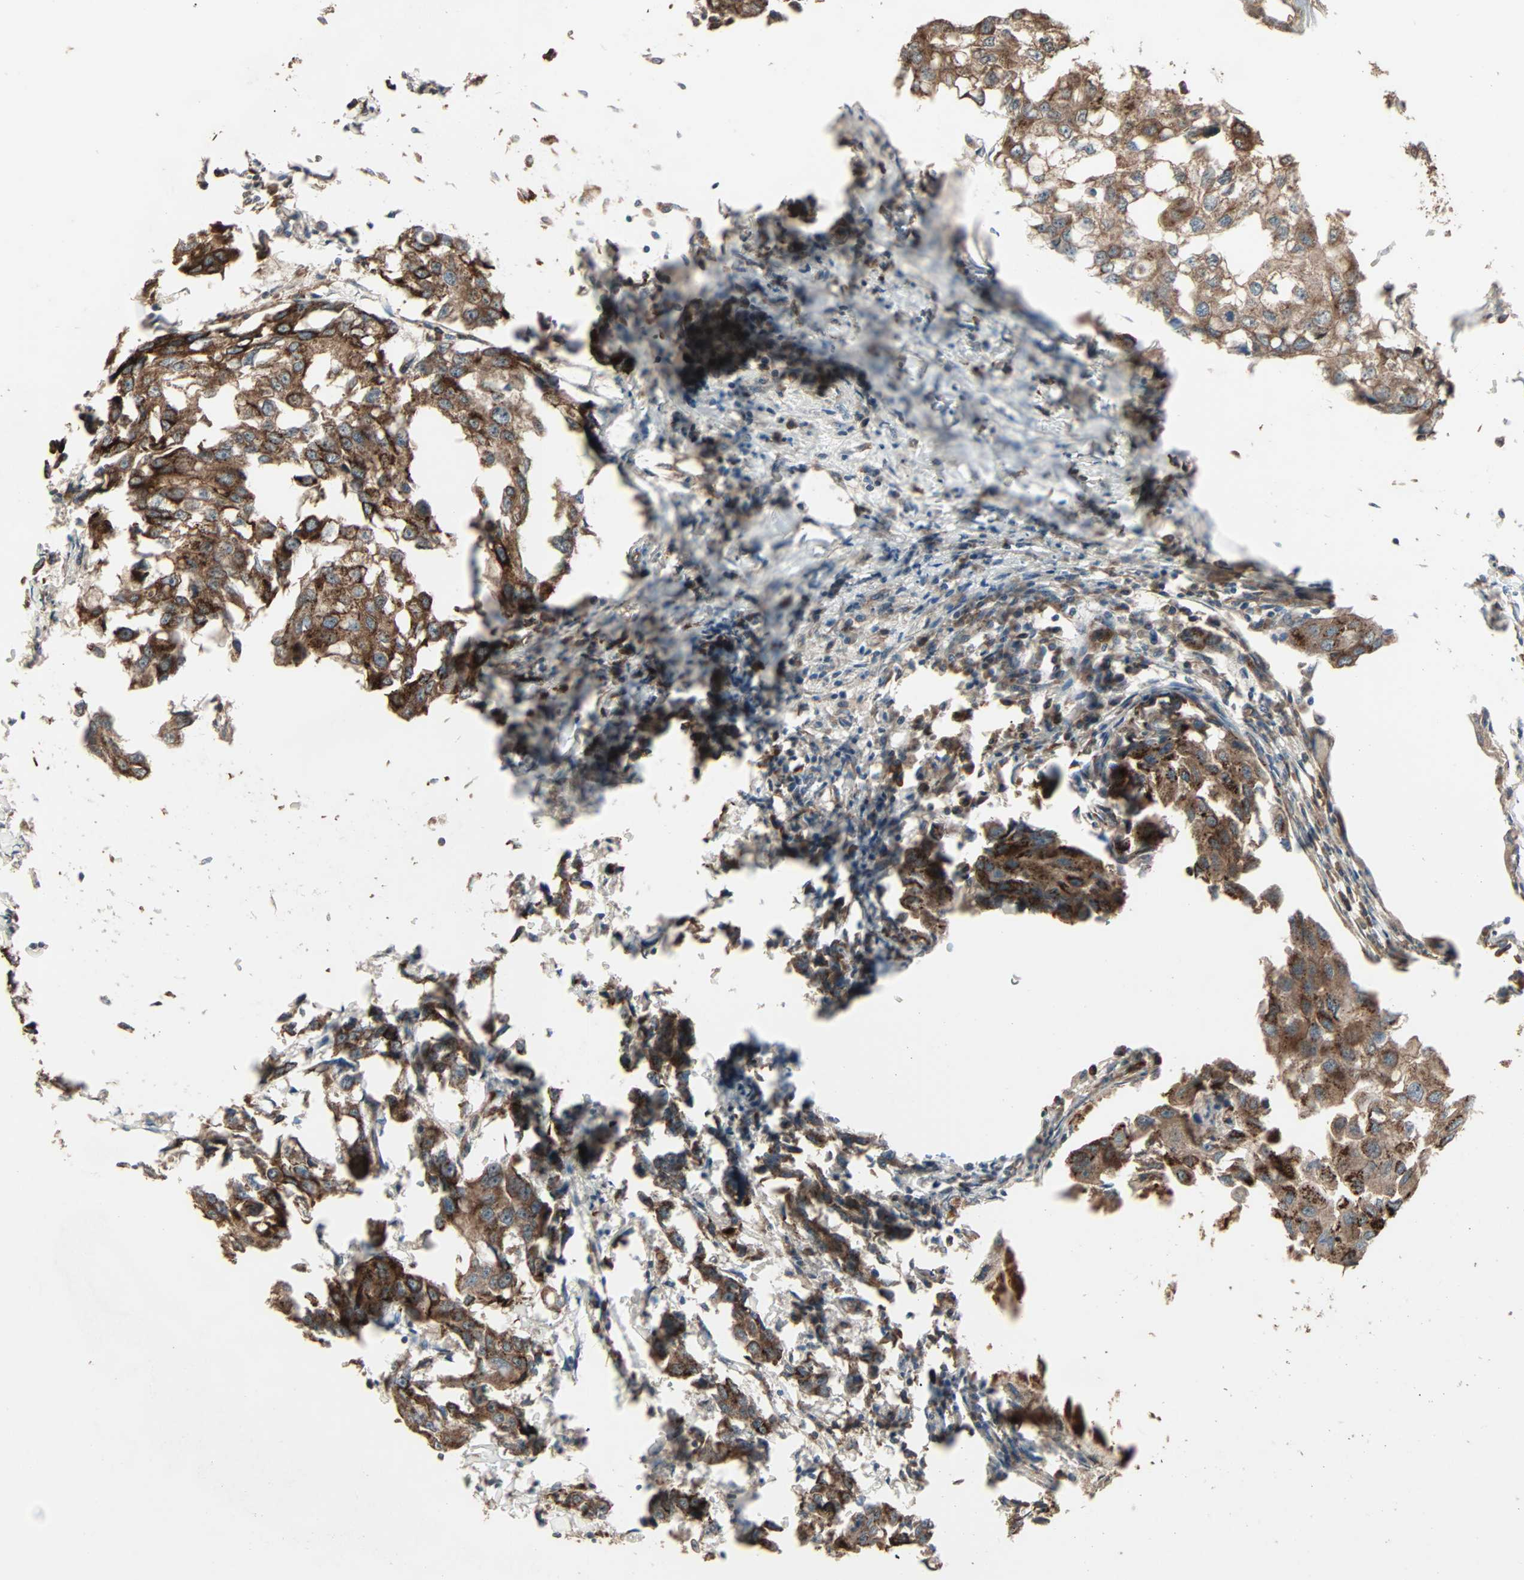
{"staining": {"intensity": "strong", "quantity": ">75%", "location": "cytoplasmic/membranous"}, "tissue": "breast cancer", "cell_type": "Tumor cells", "image_type": "cancer", "snomed": [{"axis": "morphology", "description": "Duct carcinoma"}, {"axis": "topography", "description": "Breast"}], "caption": "Breast cancer (intraductal carcinoma) tissue exhibits strong cytoplasmic/membranous positivity in approximately >75% of tumor cells", "gene": "GALNT3", "patient": {"sex": "female", "age": 27}}